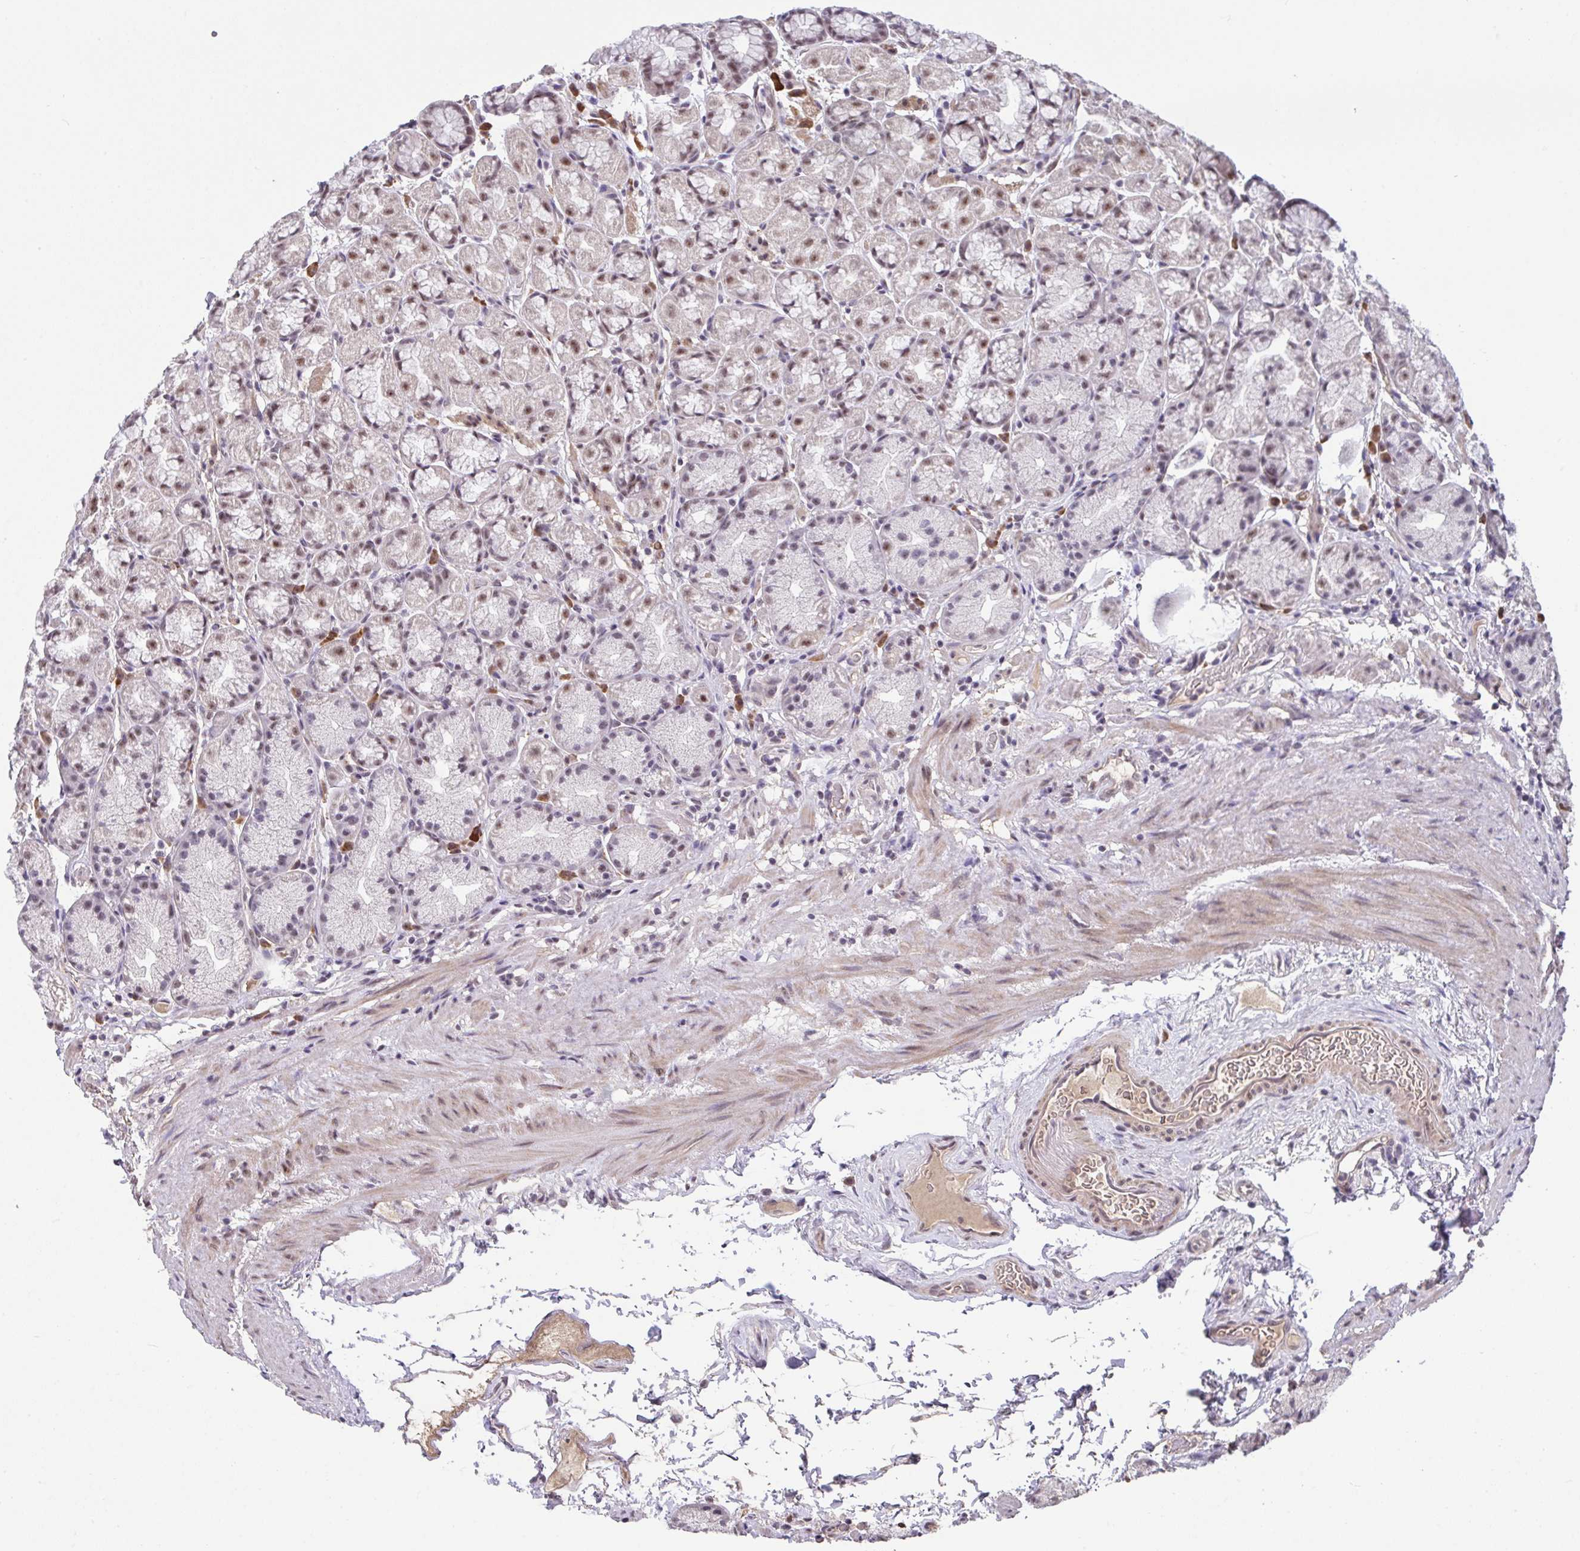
{"staining": {"intensity": "moderate", "quantity": ">75%", "location": "nuclear"}, "tissue": "stomach", "cell_type": "Glandular cells", "image_type": "normal", "snomed": [{"axis": "morphology", "description": "Normal tissue, NOS"}, {"axis": "topography", "description": "Stomach, lower"}], "caption": "Stomach stained for a protein (brown) reveals moderate nuclear positive expression in approximately >75% of glandular cells.", "gene": "RBBP6", "patient": {"sex": "male", "age": 67}}